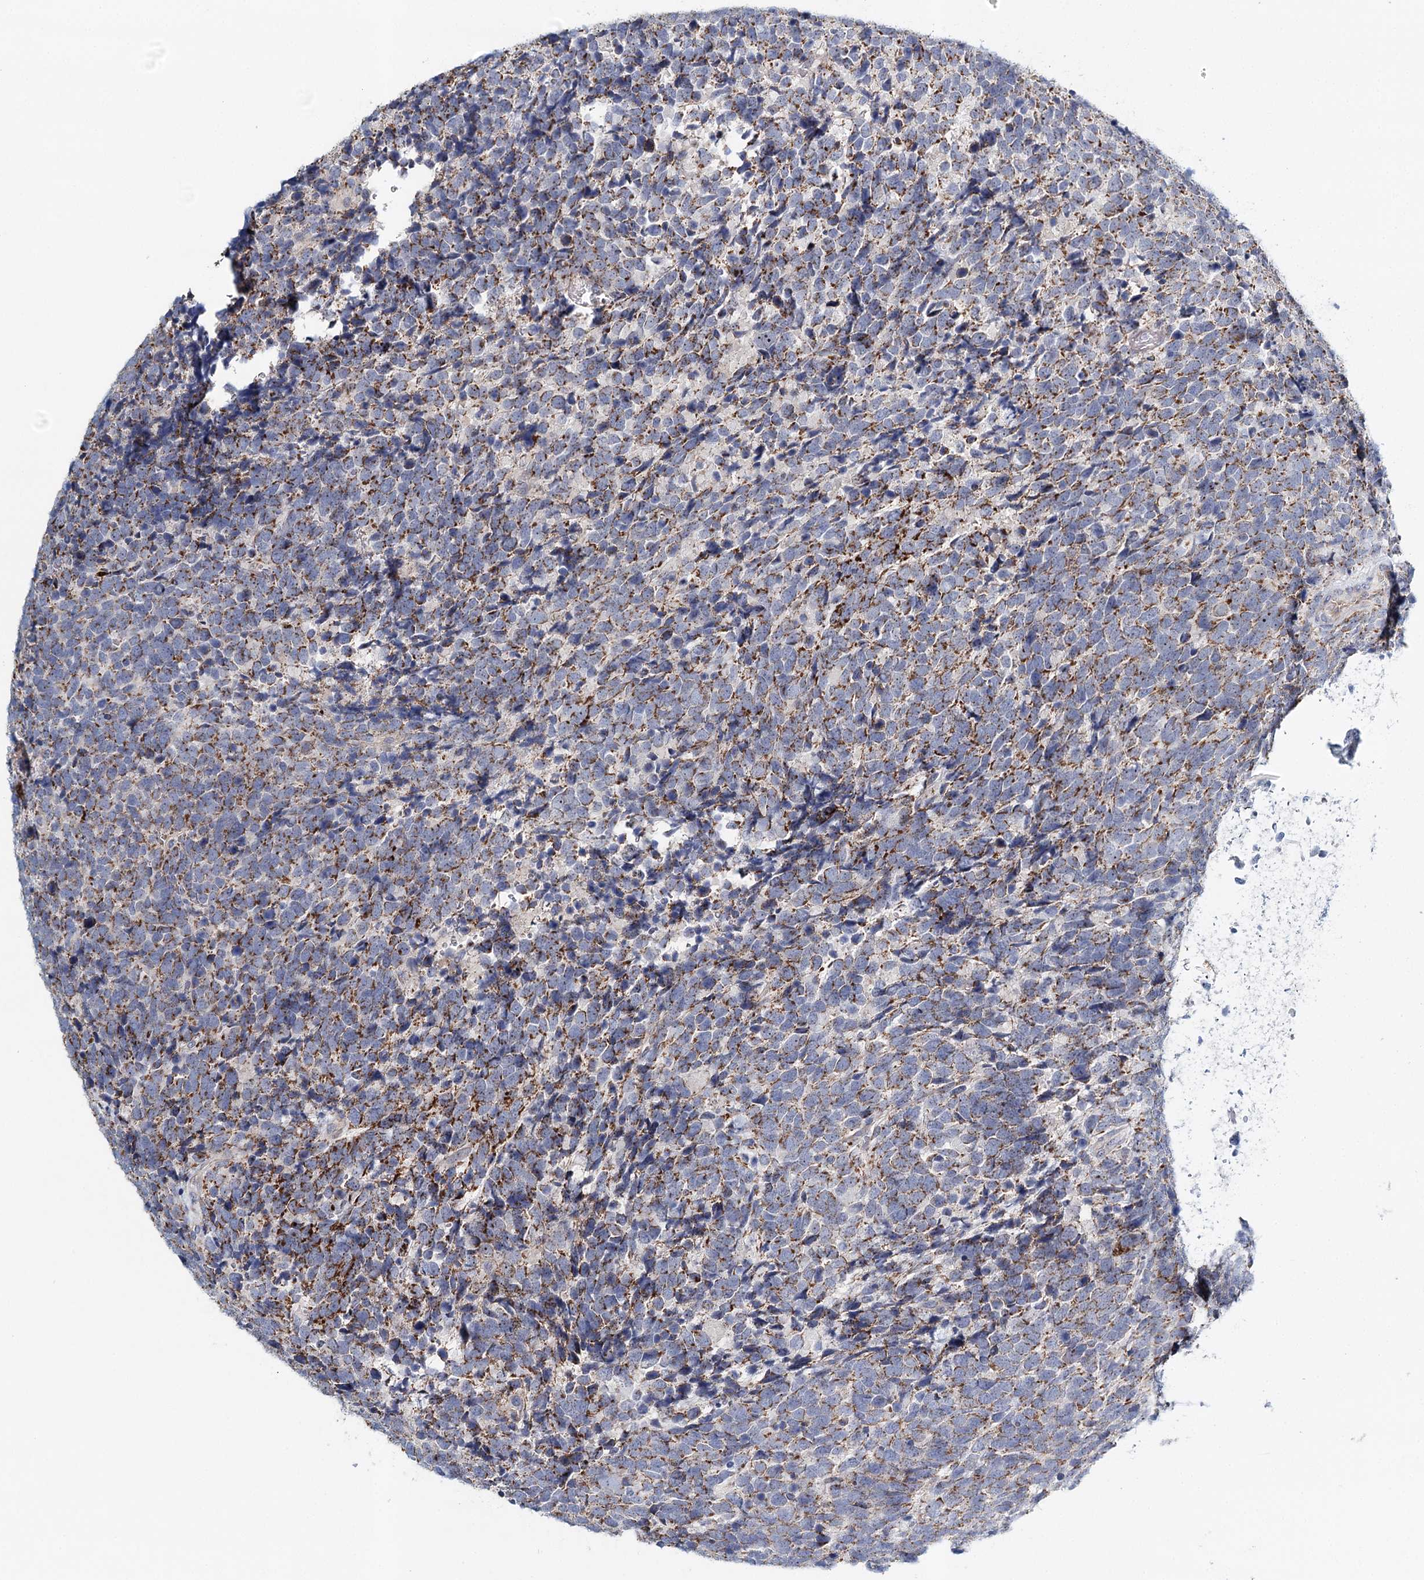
{"staining": {"intensity": "moderate", "quantity": ">75%", "location": "cytoplasmic/membranous"}, "tissue": "urothelial cancer", "cell_type": "Tumor cells", "image_type": "cancer", "snomed": [{"axis": "morphology", "description": "Urothelial carcinoma, High grade"}, {"axis": "topography", "description": "Urinary bladder"}], "caption": "Protein analysis of urothelial cancer tissue reveals moderate cytoplasmic/membranous positivity in about >75% of tumor cells. Using DAB (brown) and hematoxylin (blue) stains, captured at high magnification using brightfield microscopy.", "gene": "RBM43", "patient": {"sex": "female", "age": 82}}